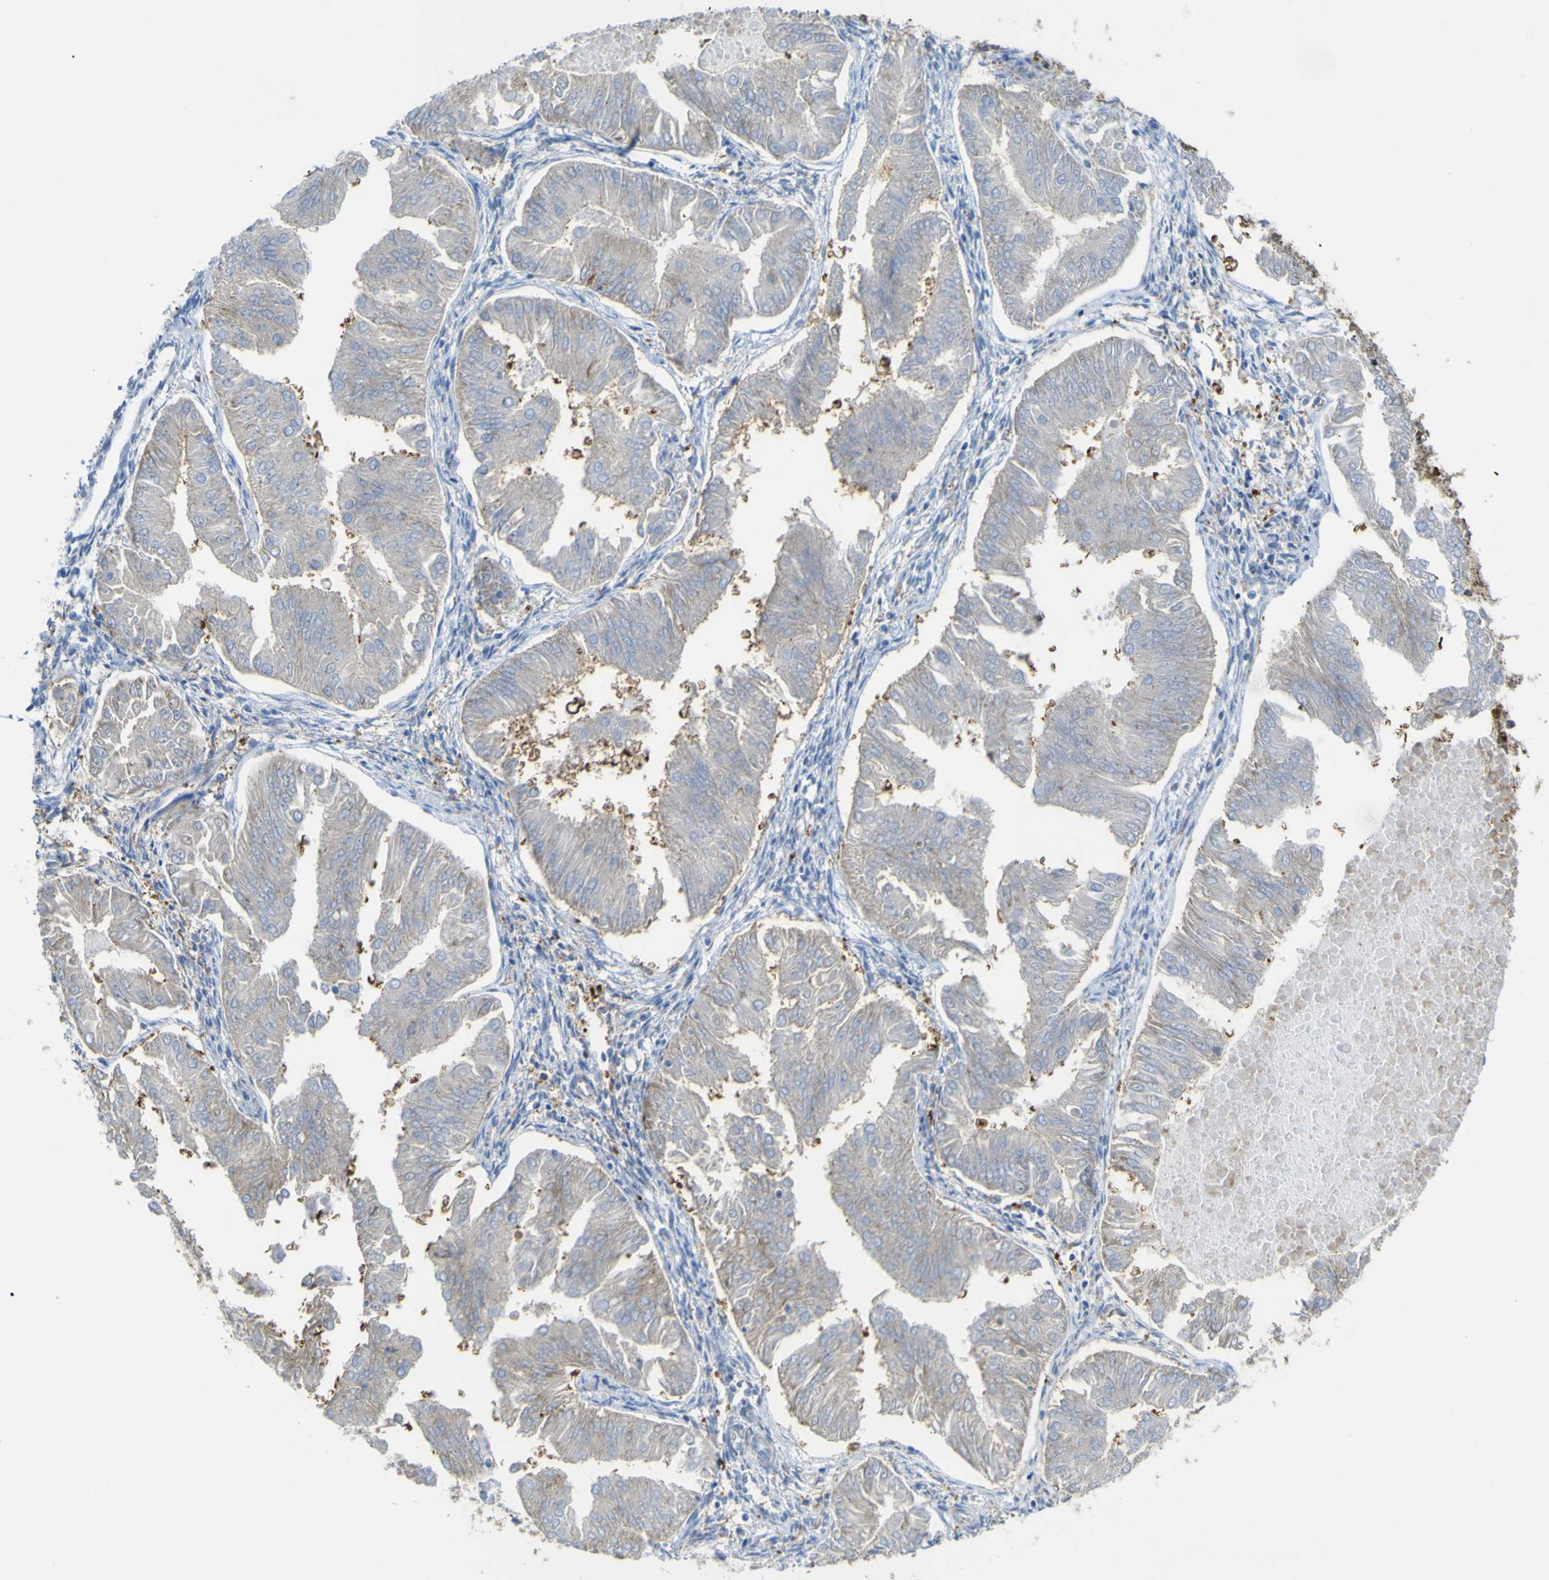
{"staining": {"intensity": "negative", "quantity": "none", "location": "none"}, "tissue": "endometrial cancer", "cell_type": "Tumor cells", "image_type": "cancer", "snomed": [{"axis": "morphology", "description": "Adenocarcinoma, NOS"}, {"axis": "topography", "description": "Endometrium"}], "caption": "Immunohistochemistry (IHC) photomicrograph of neoplastic tissue: adenocarcinoma (endometrial) stained with DAB (3,3'-diaminobenzidine) shows no significant protein positivity in tumor cells.", "gene": "ABHD3", "patient": {"sex": "female", "age": 53}}